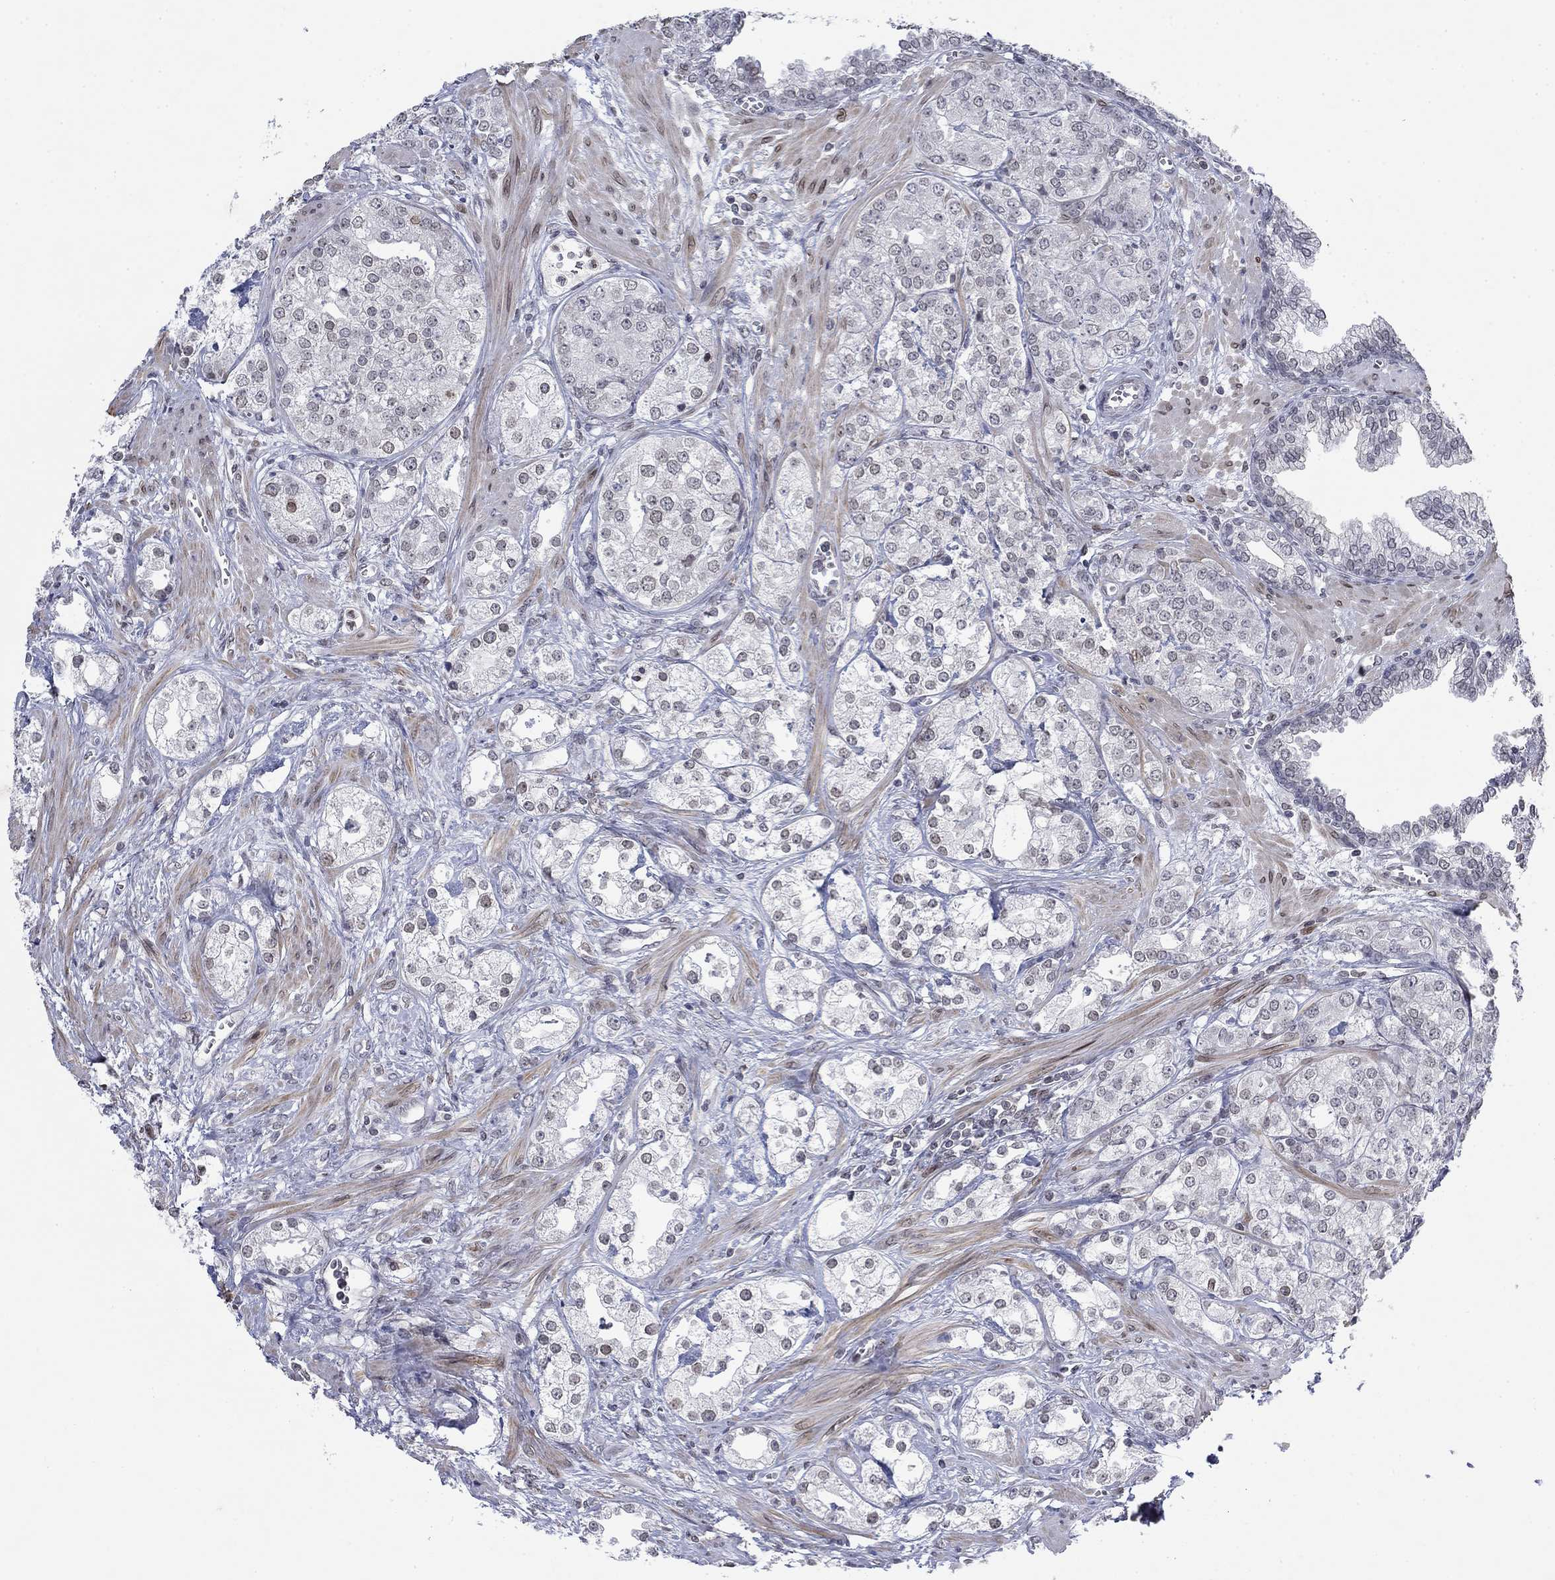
{"staining": {"intensity": "weak", "quantity": "<25%", "location": "nuclear"}, "tissue": "prostate cancer", "cell_type": "Tumor cells", "image_type": "cancer", "snomed": [{"axis": "morphology", "description": "Adenocarcinoma, NOS"}, {"axis": "topography", "description": "Prostate and seminal vesicle, NOS"}, {"axis": "topography", "description": "Prostate"}], "caption": "High power microscopy micrograph of an IHC photomicrograph of prostate cancer (adenocarcinoma), revealing no significant expression in tumor cells.", "gene": "TOR1AIP1", "patient": {"sex": "male", "age": 62}}